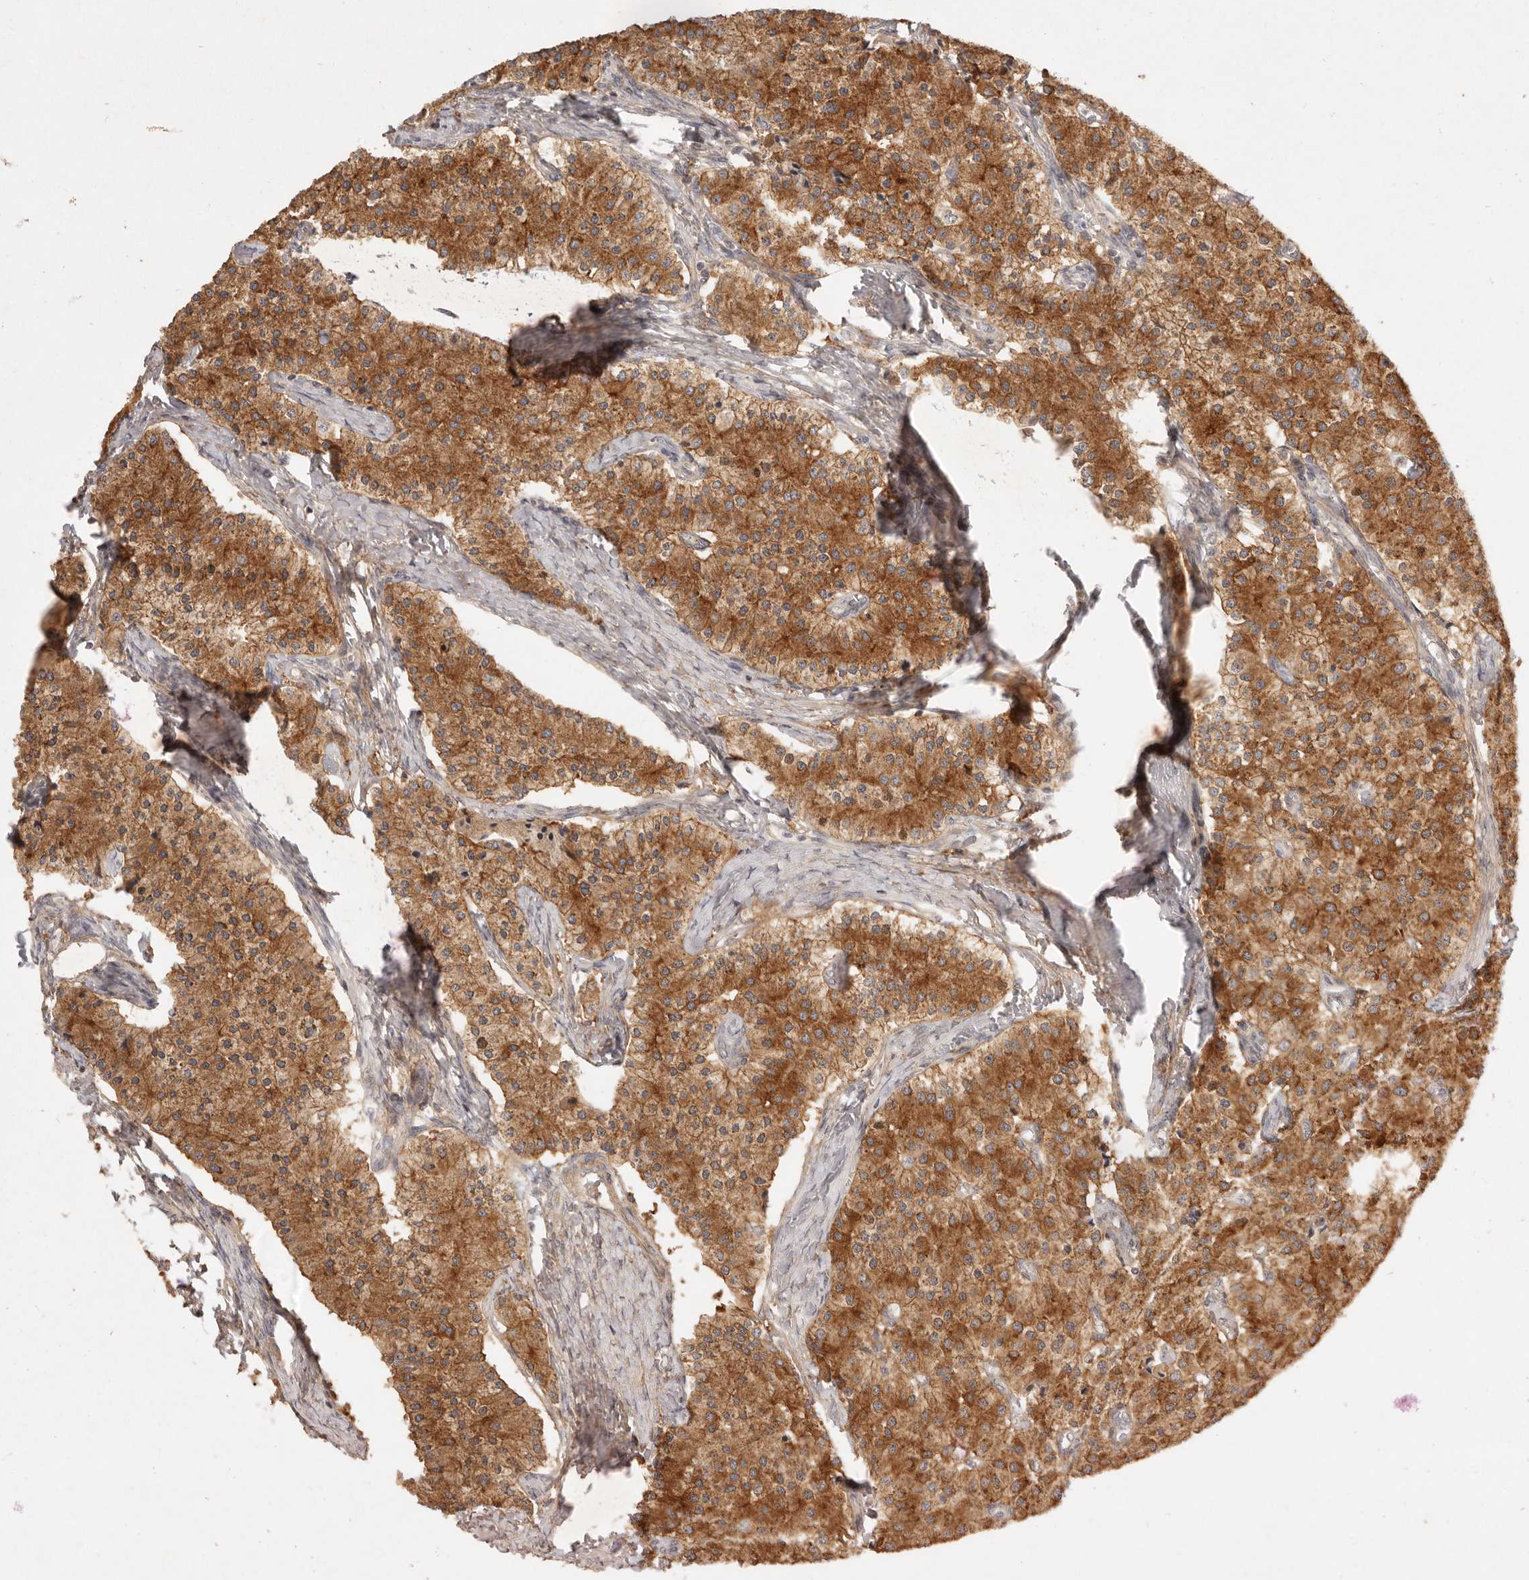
{"staining": {"intensity": "moderate", "quantity": ">75%", "location": "cytoplasmic/membranous"}, "tissue": "carcinoid", "cell_type": "Tumor cells", "image_type": "cancer", "snomed": [{"axis": "morphology", "description": "Carcinoid, malignant, NOS"}, {"axis": "topography", "description": "Colon"}], "caption": "Carcinoid stained with a protein marker reveals moderate staining in tumor cells.", "gene": "VIPR1", "patient": {"sex": "female", "age": 52}}